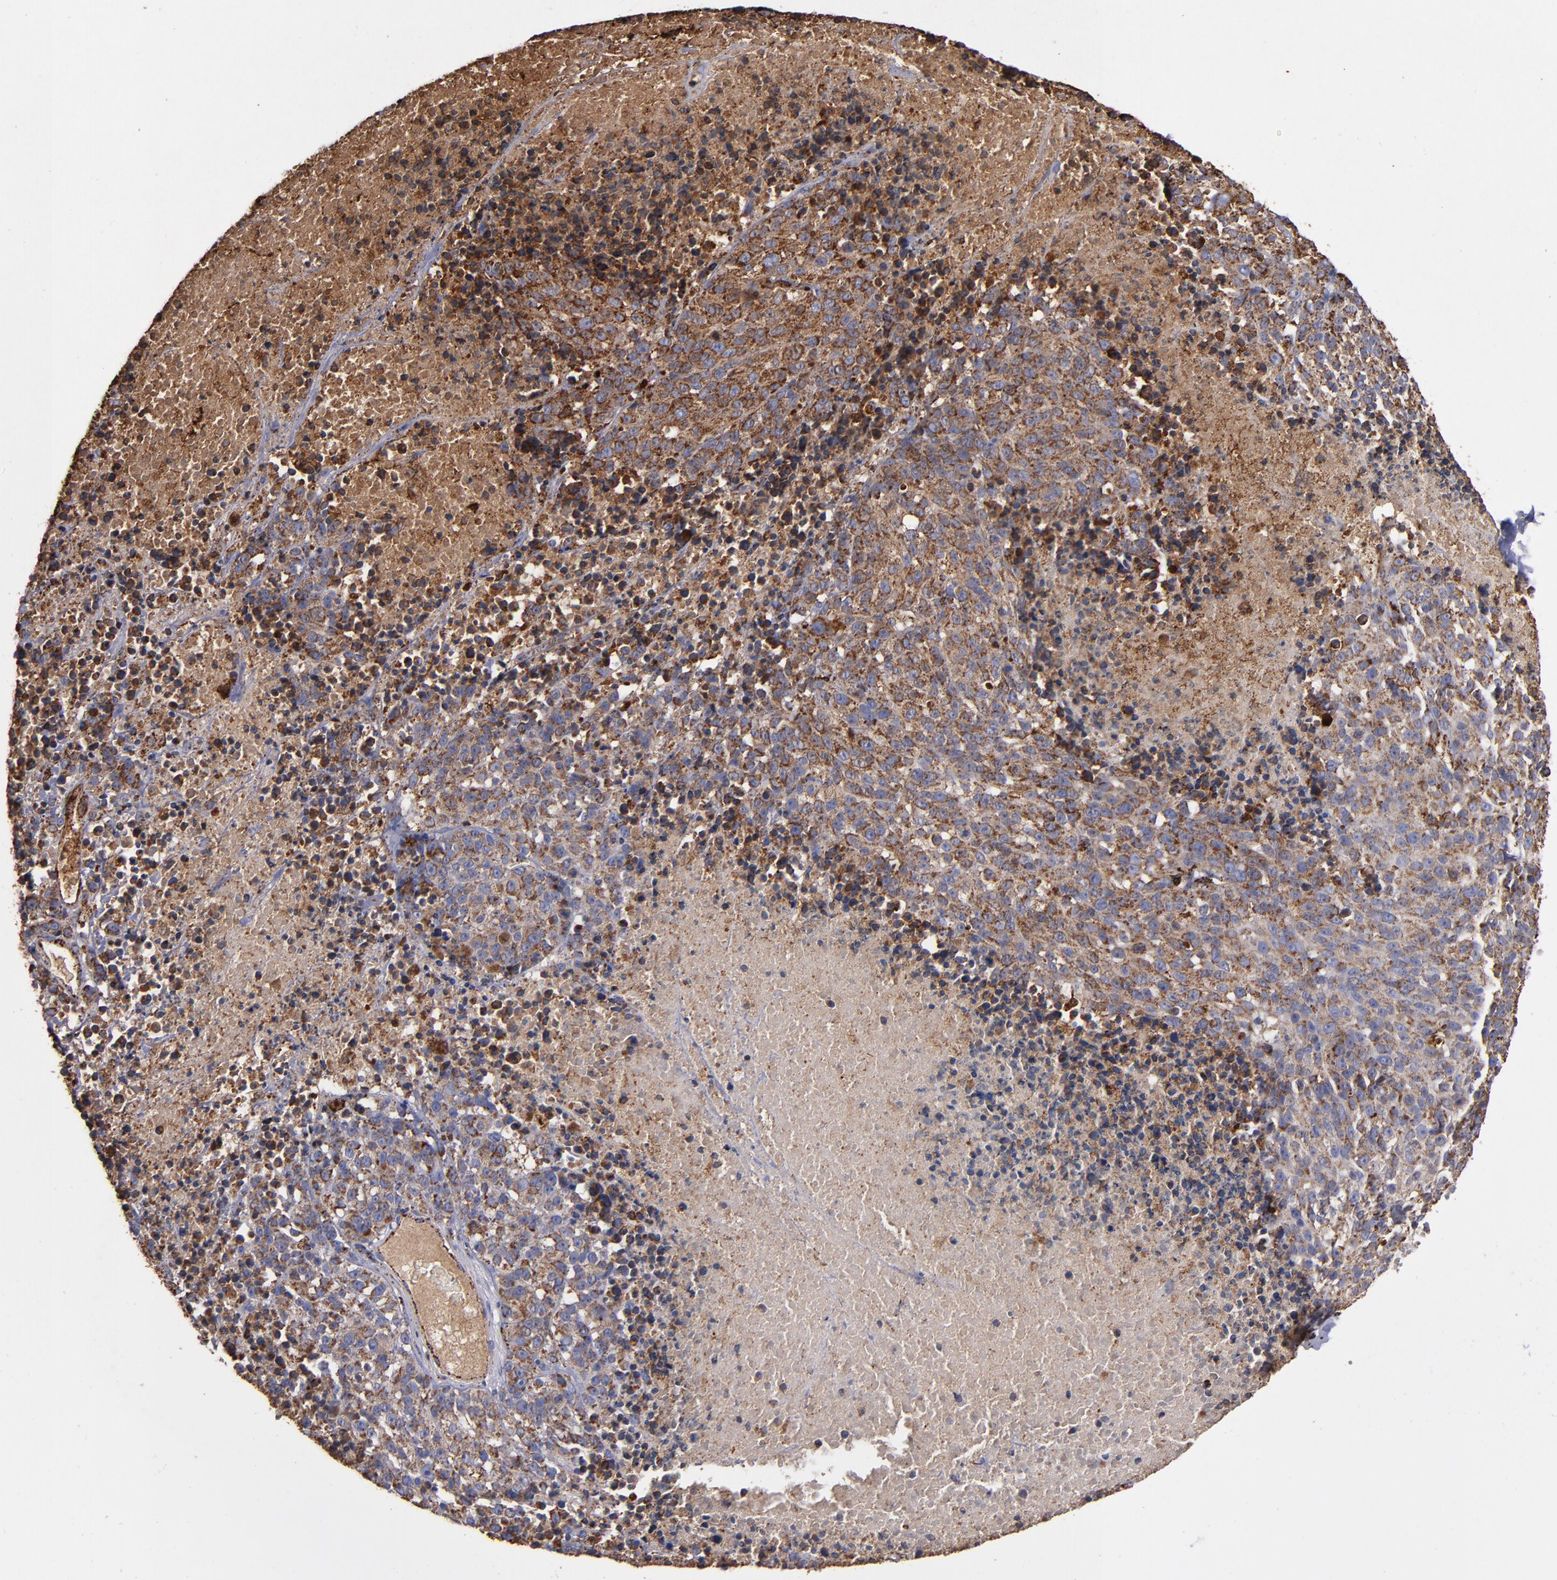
{"staining": {"intensity": "moderate", "quantity": ">75%", "location": "cytoplasmic/membranous"}, "tissue": "melanoma", "cell_type": "Tumor cells", "image_type": "cancer", "snomed": [{"axis": "morphology", "description": "Malignant melanoma, Metastatic site"}, {"axis": "topography", "description": "Cerebral cortex"}], "caption": "Protein staining of melanoma tissue exhibits moderate cytoplasmic/membranous positivity in approximately >75% of tumor cells.", "gene": "SOD2", "patient": {"sex": "female", "age": 52}}